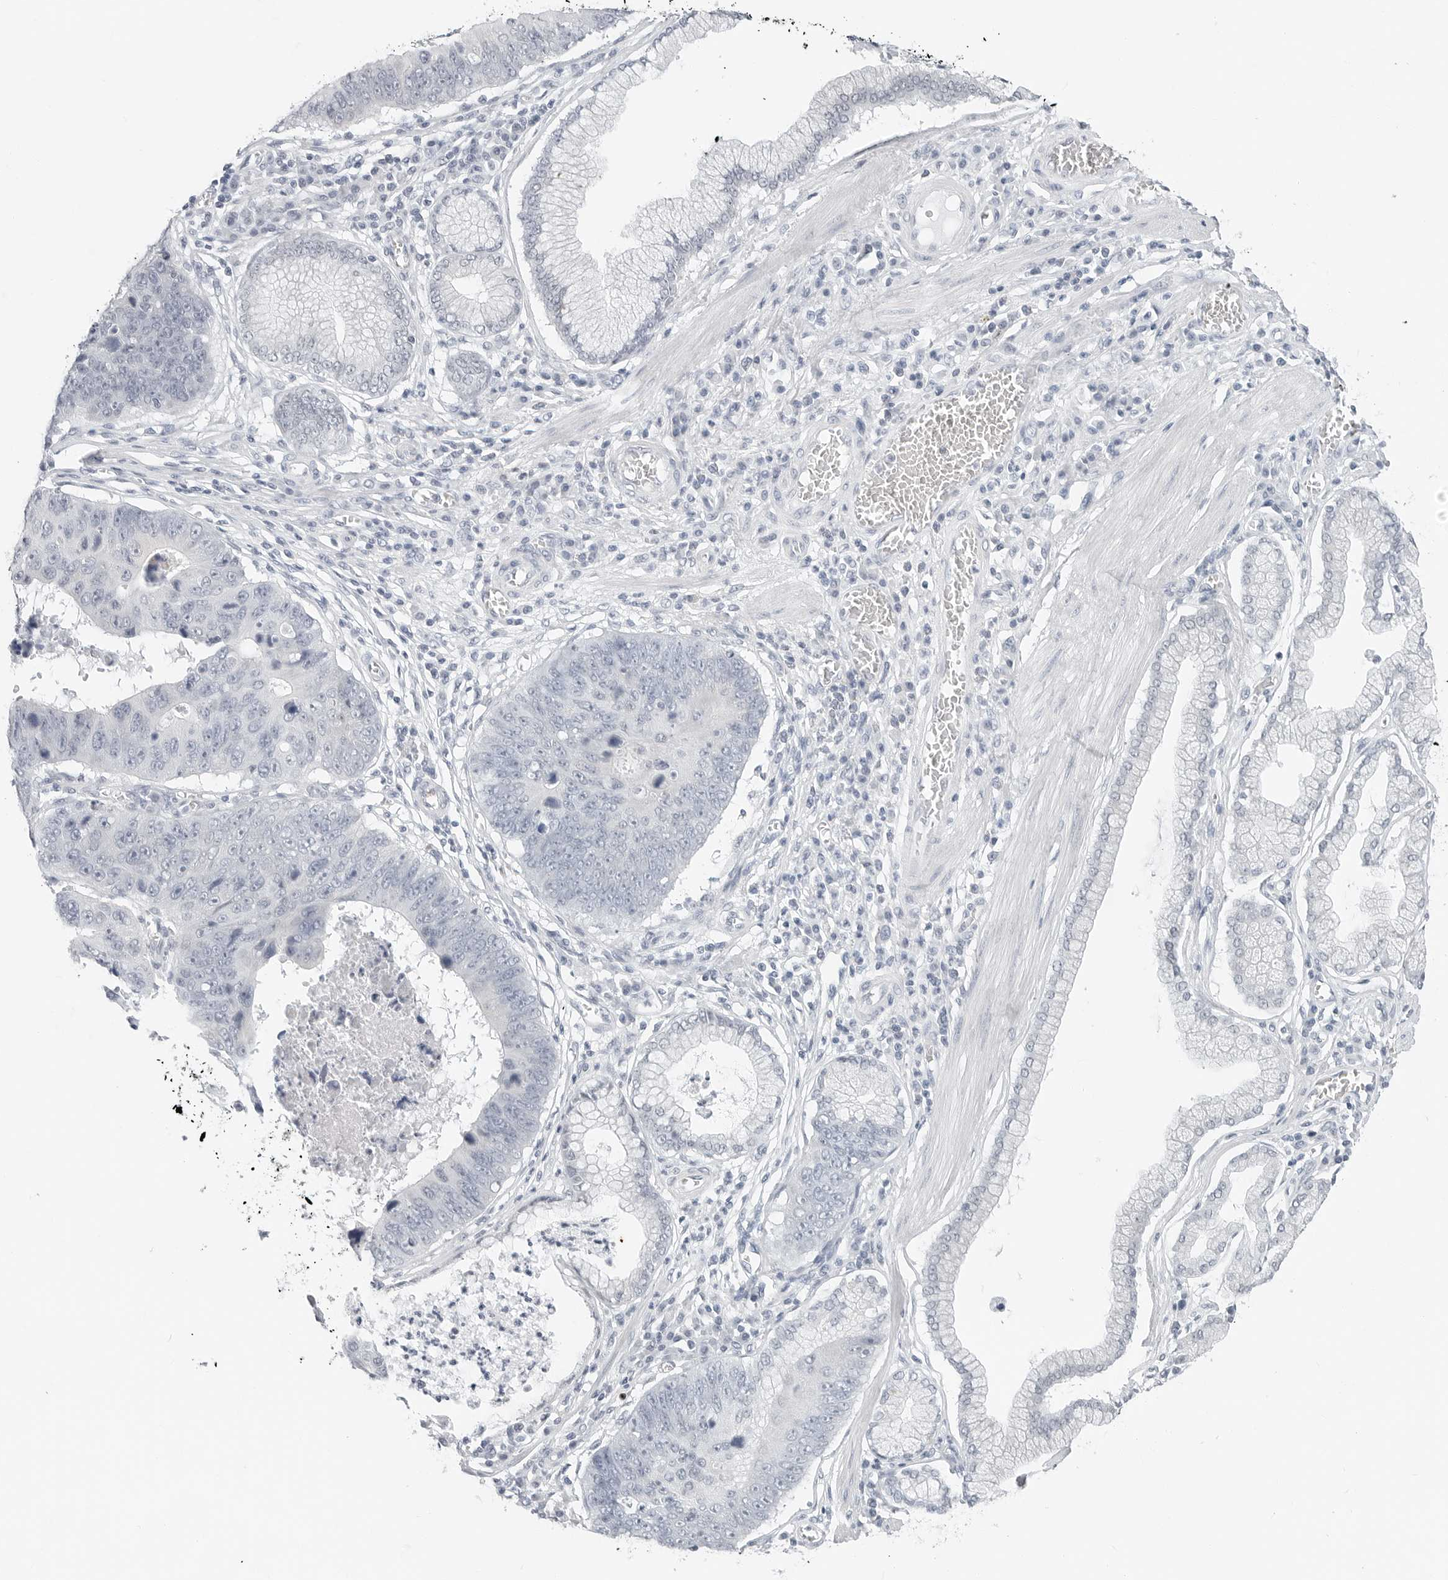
{"staining": {"intensity": "negative", "quantity": "none", "location": "none"}, "tissue": "stomach cancer", "cell_type": "Tumor cells", "image_type": "cancer", "snomed": [{"axis": "morphology", "description": "Adenocarcinoma, NOS"}, {"axis": "topography", "description": "Stomach"}], "caption": "DAB (3,3'-diaminobenzidine) immunohistochemical staining of human stomach adenocarcinoma shows no significant positivity in tumor cells. Brightfield microscopy of IHC stained with DAB (brown) and hematoxylin (blue), captured at high magnification.", "gene": "XIRP1", "patient": {"sex": "male", "age": 59}}